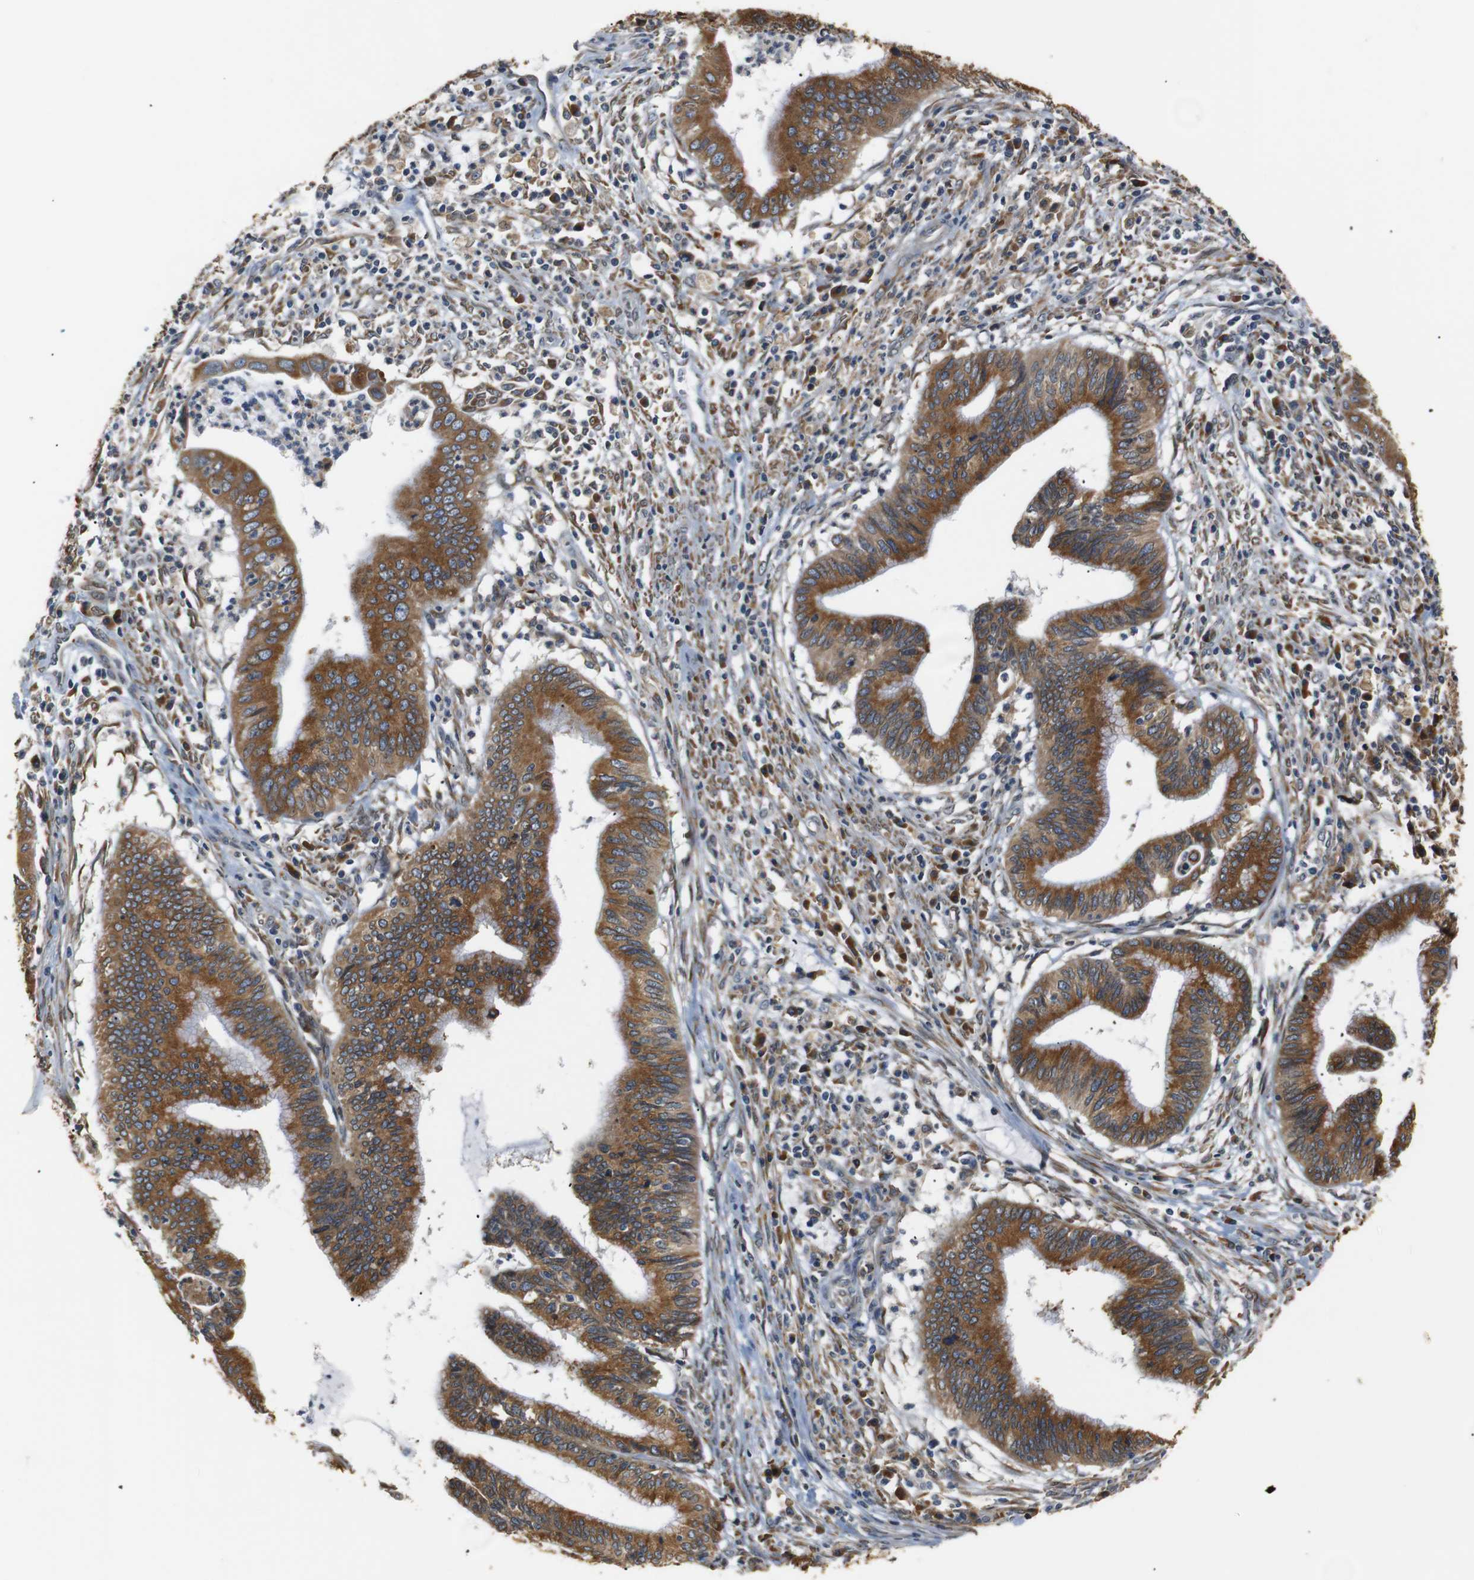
{"staining": {"intensity": "strong", "quantity": ">75%", "location": "cytoplasmic/membranous"}, "tissue": "cervical cancer", "cell_type": "Tumor cells", "image_type": "cancer", "snomed": [{"axis": "morphology", "description": "Adenocarcinoma, NOS"}, {"axis": "topography", "description": "Cervix"}], "caption": "Cervical adenocarcinoma tissue demonstrates strong cytoplasmic/membranous positivity in about >75% of tumor cells", "gene": "TMED2", "patient": {"sex": "female", "age": 36}}